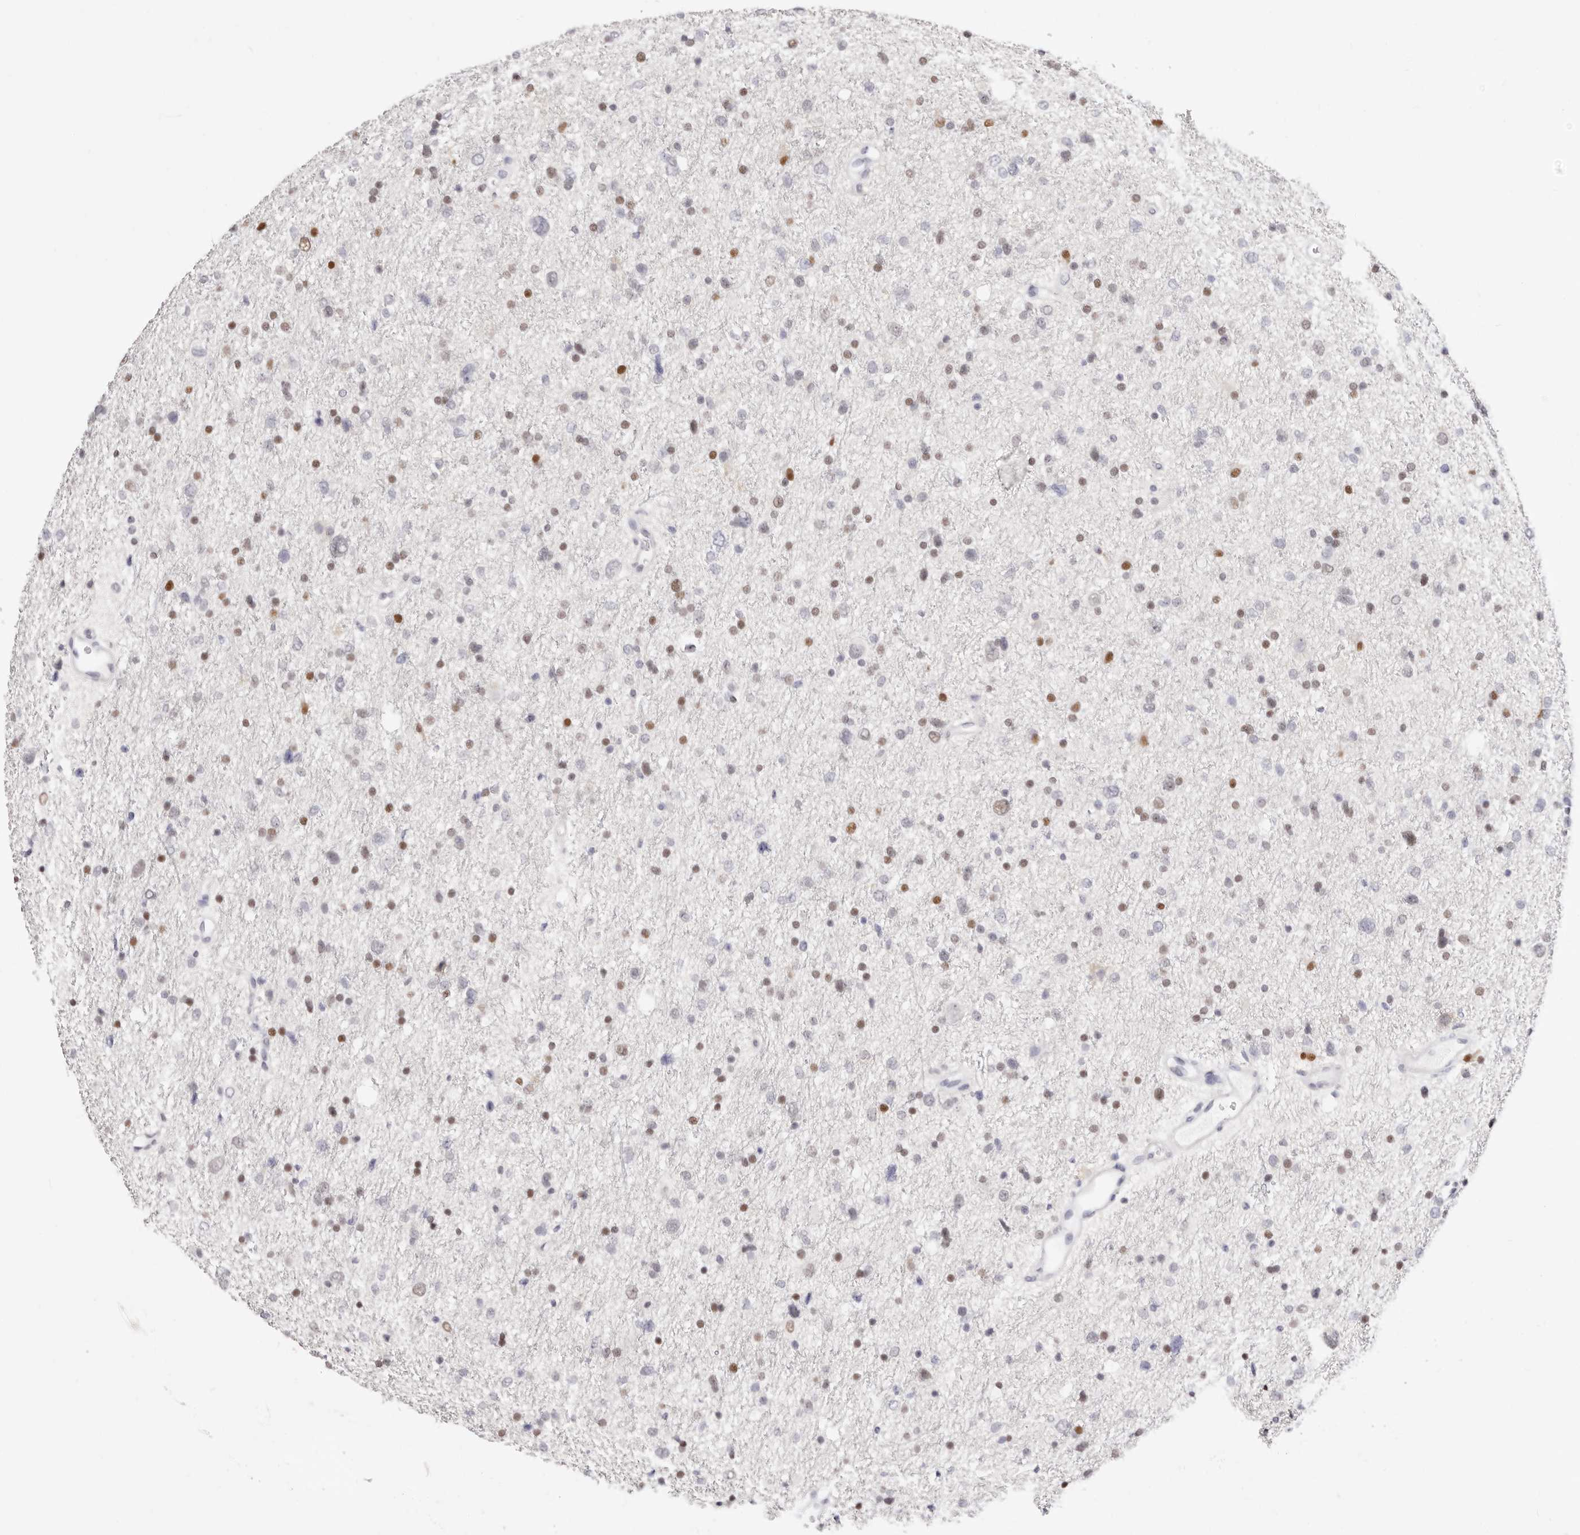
{"staining": {"intensity": "moderate", "quantity": "<25%", "location": "nuclear"}, "tissue": "glioma", "cell_type": "Tumor cells", "image_type": "cancer", "snomed": [{"axis": "morphology", "description": "Glioma, malignant, Low grade"}, {"axis": "topography", "description": "Brain"}], "caption": "Tumor cells reveal low levels of moderate nuclear positivity in about <25% of cells in human glioma.", "gene": "TKT", "patient": {"sex": "female", "age": 37}}